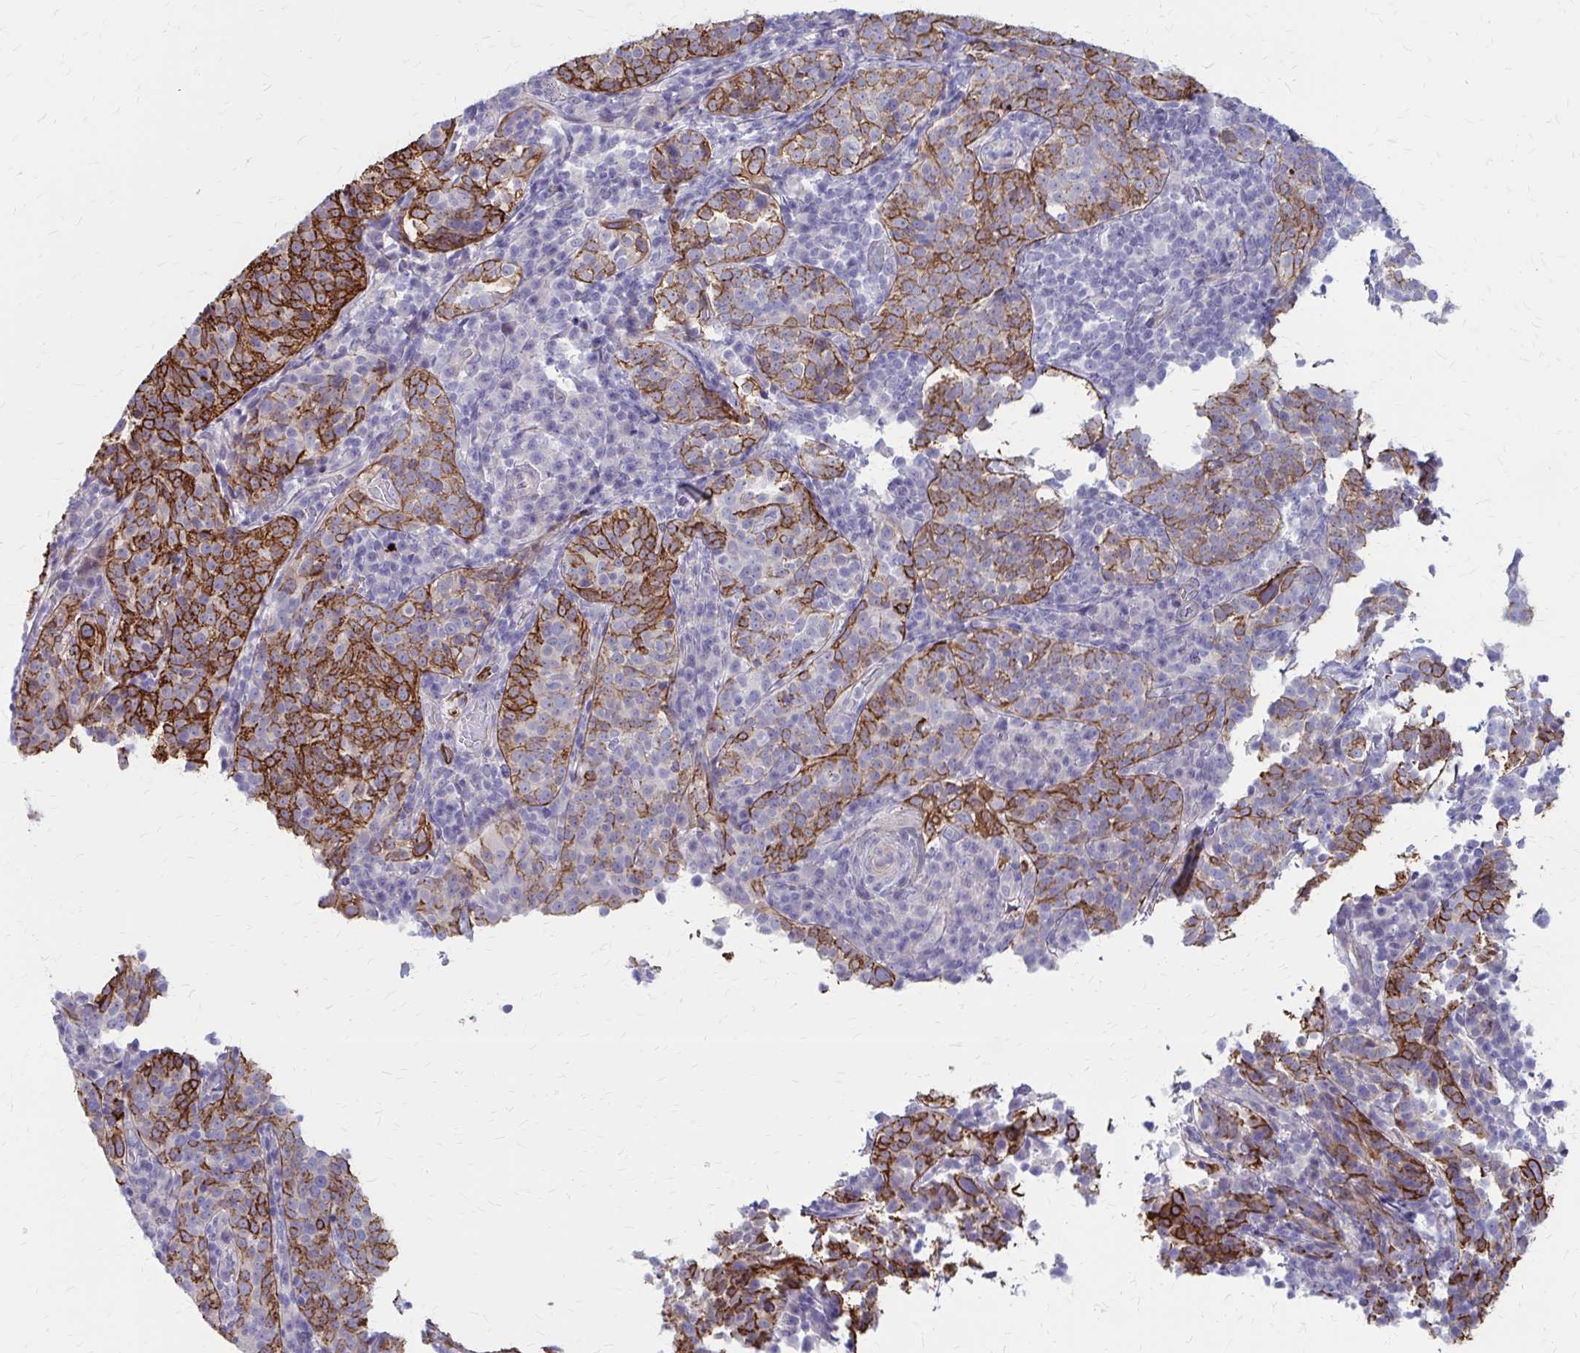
{"staining": {"intensity": "strong", "quantity": "25%-75%", "location": "cytoplasmic/membranous"}, "tissue": "cervical cancer", "cell_type": "Tumor cells", "image_type": "cancer", "snomed": [{"axis": "morphology", "description": "Squamous cell carcinoma, NOS"}, {"axis": "topography", "description": "Cervix"}], "caption": "Protein expression analysis of human cervical cancer (squamous cell carcinoma) reveals strong cytoplasmic/membranous expression in approximately 25%-75% of tumor cells.", "gene": "GLYATL2", "patient": {"sex": "female", "age": 75}}